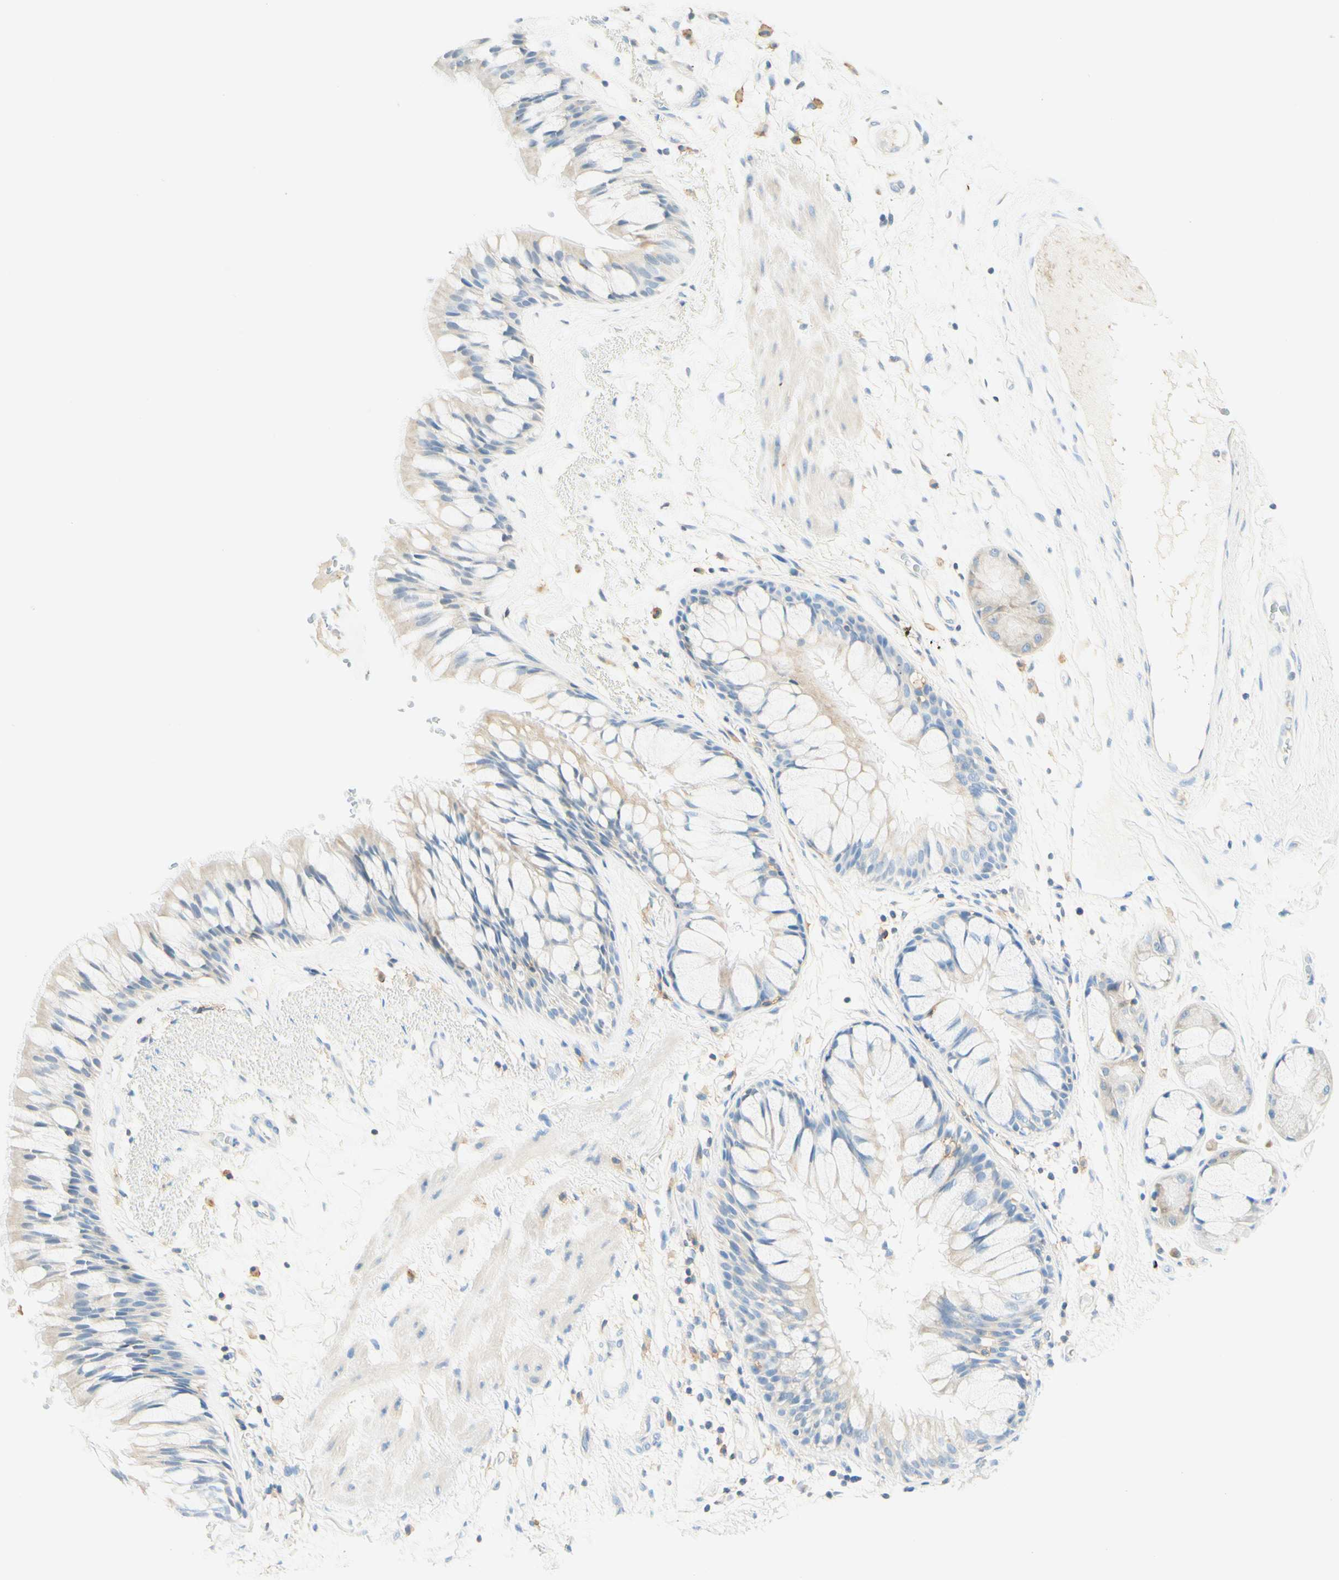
{"staining": {"intensity": "negative", "quantity": "none", "location": "none"}, "tissue": "bronchus", "cell_type": "Respiratory epithelial cells", "image_type": "normal", "snomed": [{"axis": "morphology", "description": "Normal tissue, NOS"}, {"axis": "topography", "description": "Bronchus"}], "caption": "Benign bronchus was stained to show a protein in brown. There is no significant expression in respiratory epithelial cells. (DAB (3,3'-diaminobenzidine) immunohistochemistry with hematoxylin counter stain).", "gene": "LAT", "patient": {"sex": "male", "age": 66}}